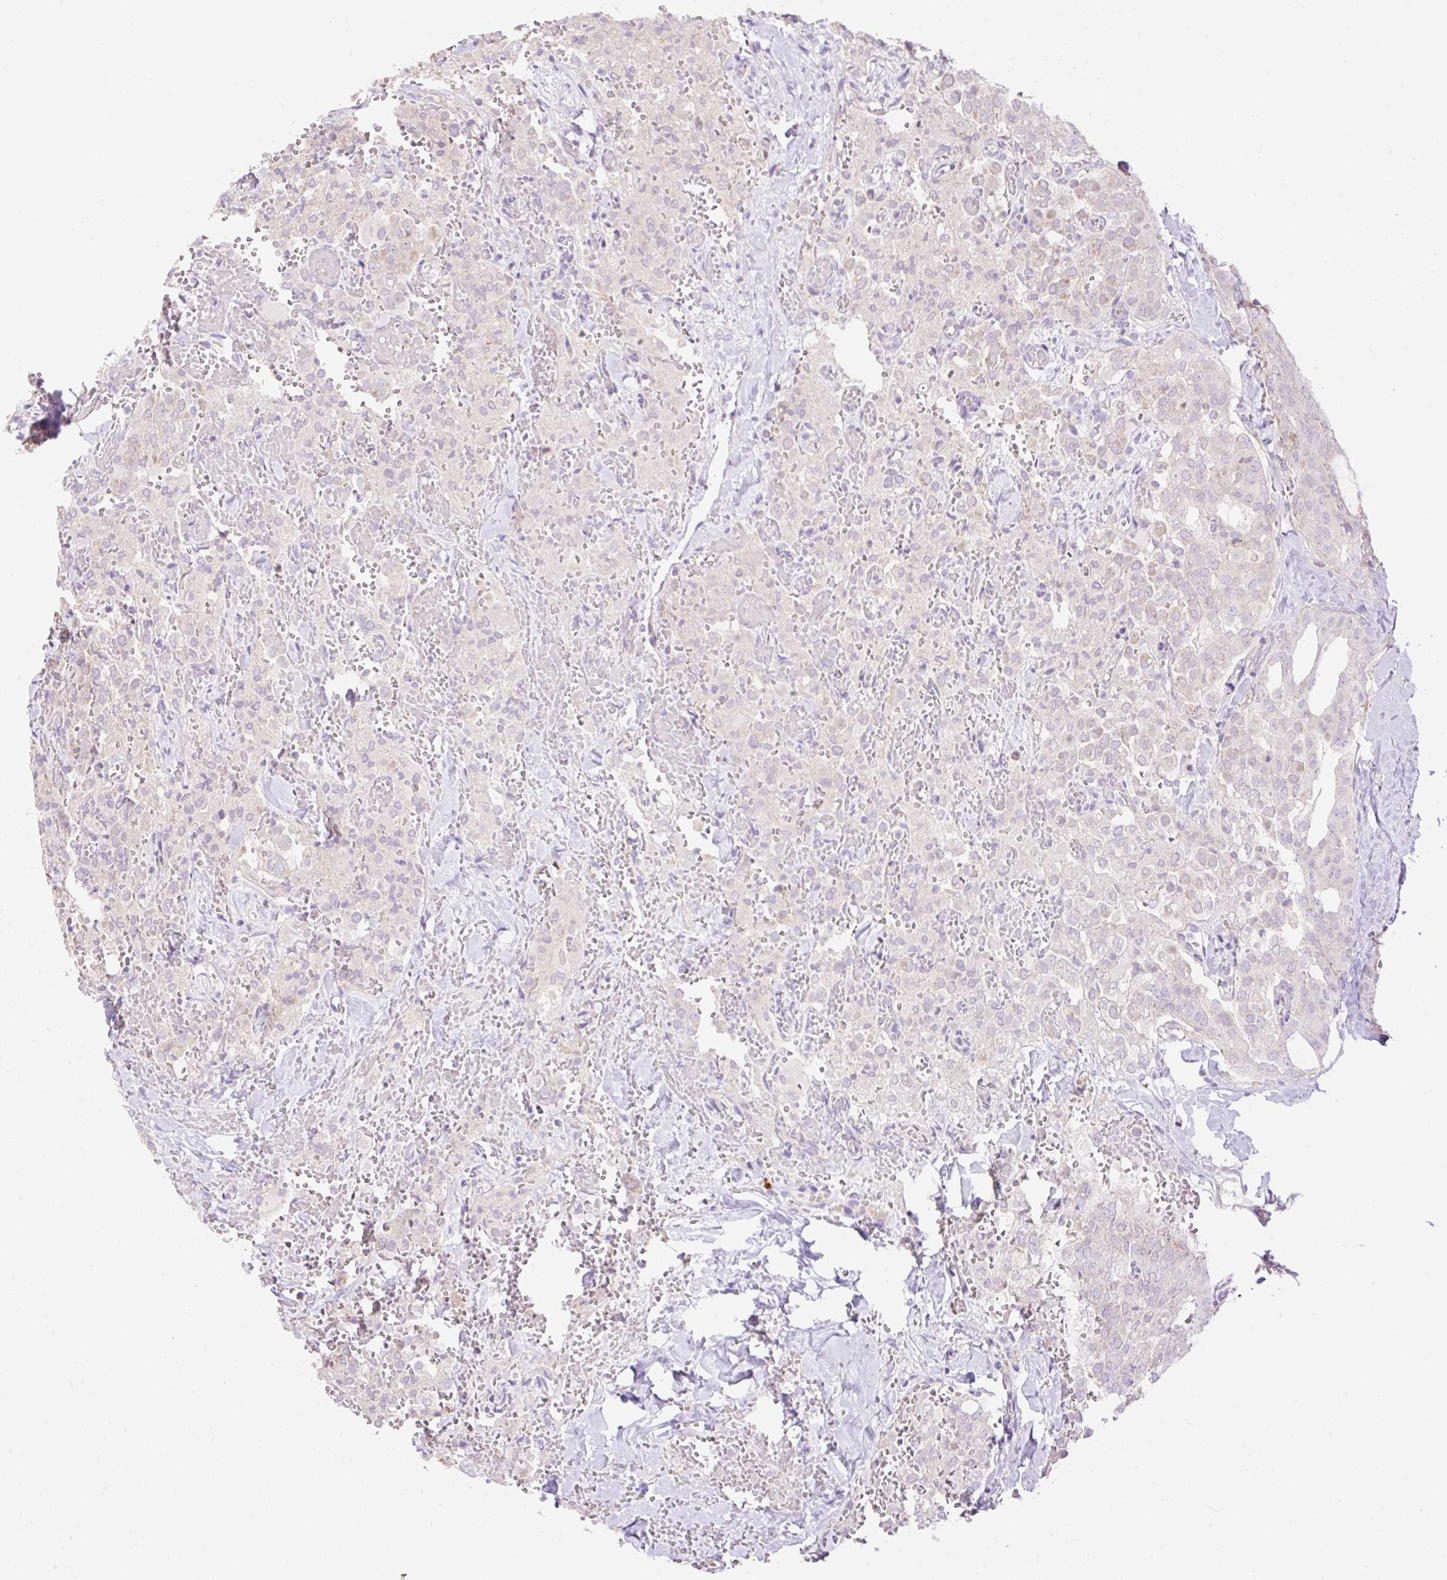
{"staining": {"intensity": "negative", "quantity": "none", "location": "none"}, "tissue": "thyroid cancer", "cell_type": "Tumor cells", "image_type": "cancer", "snomed": [{"axis": "morphology", "description": "Follicular adenoma carcinoma, NOS"}, {"axis": "topography", "description": "Thyroid gland"}], "caption": "Immunohistochemistry micrograph of human thyroid follicular adenoma carcinoma stained for a protein (brown), which displays no expression in tumor cells.", "gene": "VPS25", "patient": {"sex": "male", "age": 75}}